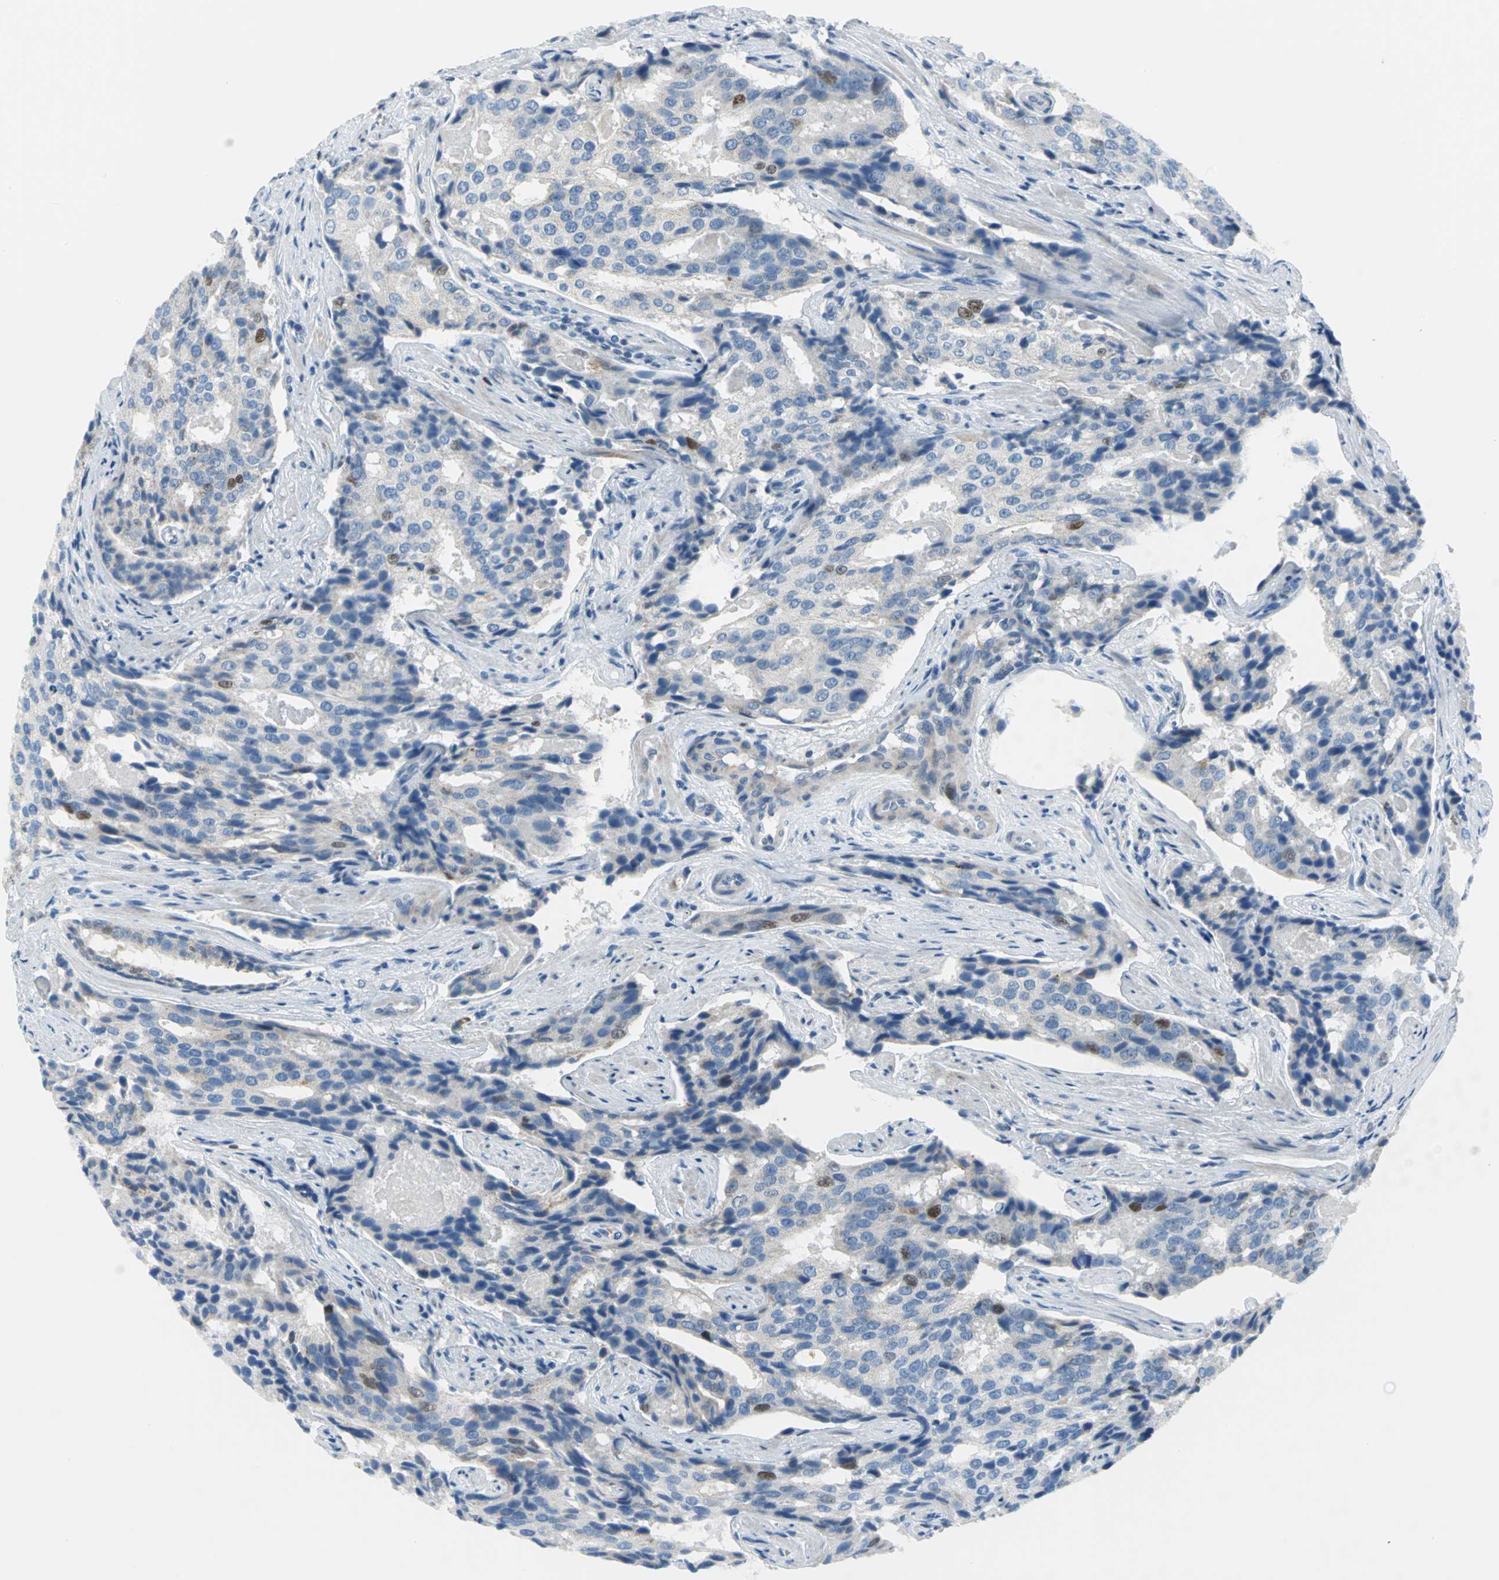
{"staining": {"intensity": "weak", "quantity": "<25%", "location": "cytoplasmic/membranous,nuclear"}, "tissue": "prostate cancer", "cell_type": "Tumor cells", "image_type": "cancer", "snomed": [{"axis": "morphology", "description": "Adenocarcinoma, High grade"}, {"axis": "topography", "description": "Prostate"}], "caption": "Immunohistochemistry (IHC) image of neoplastic tissue: prostate adenocarcinoma (high-grade) stained with DAB (3,3'-diaminobenzidine) shows no significant protein expression in tumor cells.", "gene": "MCM3", "patient": {"sex": "male", "age": 58}}